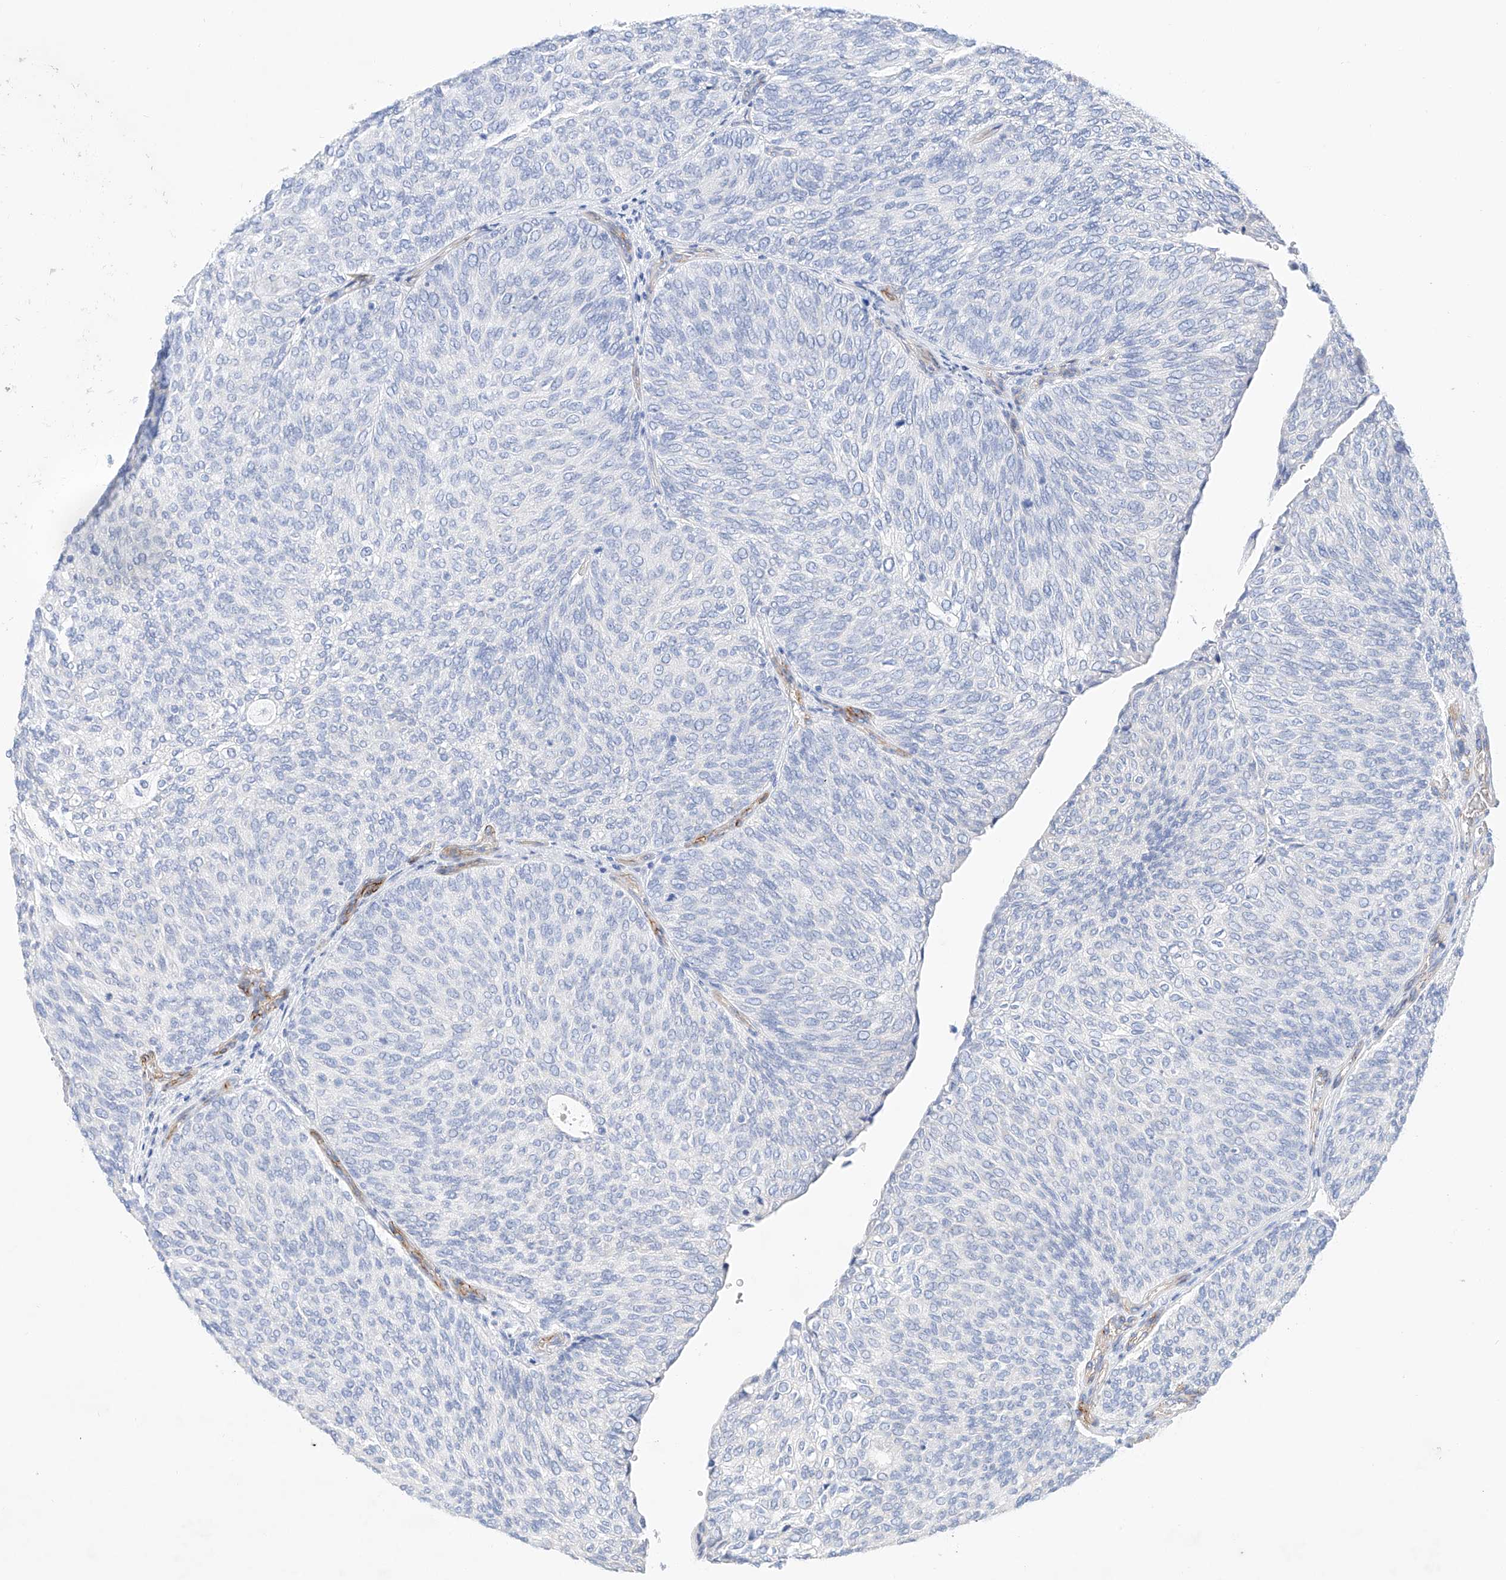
{"staining": {"intensity": "negative", "quantity": "none", "location": "none"}, "tissue": "urothelial cancer", "cell_type": "Tumor cells", "image_type": "cancer", "snomed": [{"axis": "morphology", "description": "Urothelial carcinoma, Low grade"}, {"axis": "topography", "description": "Urinary bladder"}], "caption": "DAB immunohistochemical staining of low-grade urothelial carcinoma shows no significant expression in tumor cells.", "gene": "SBSPON", "patient": {"sex": "female", "age": 79}}